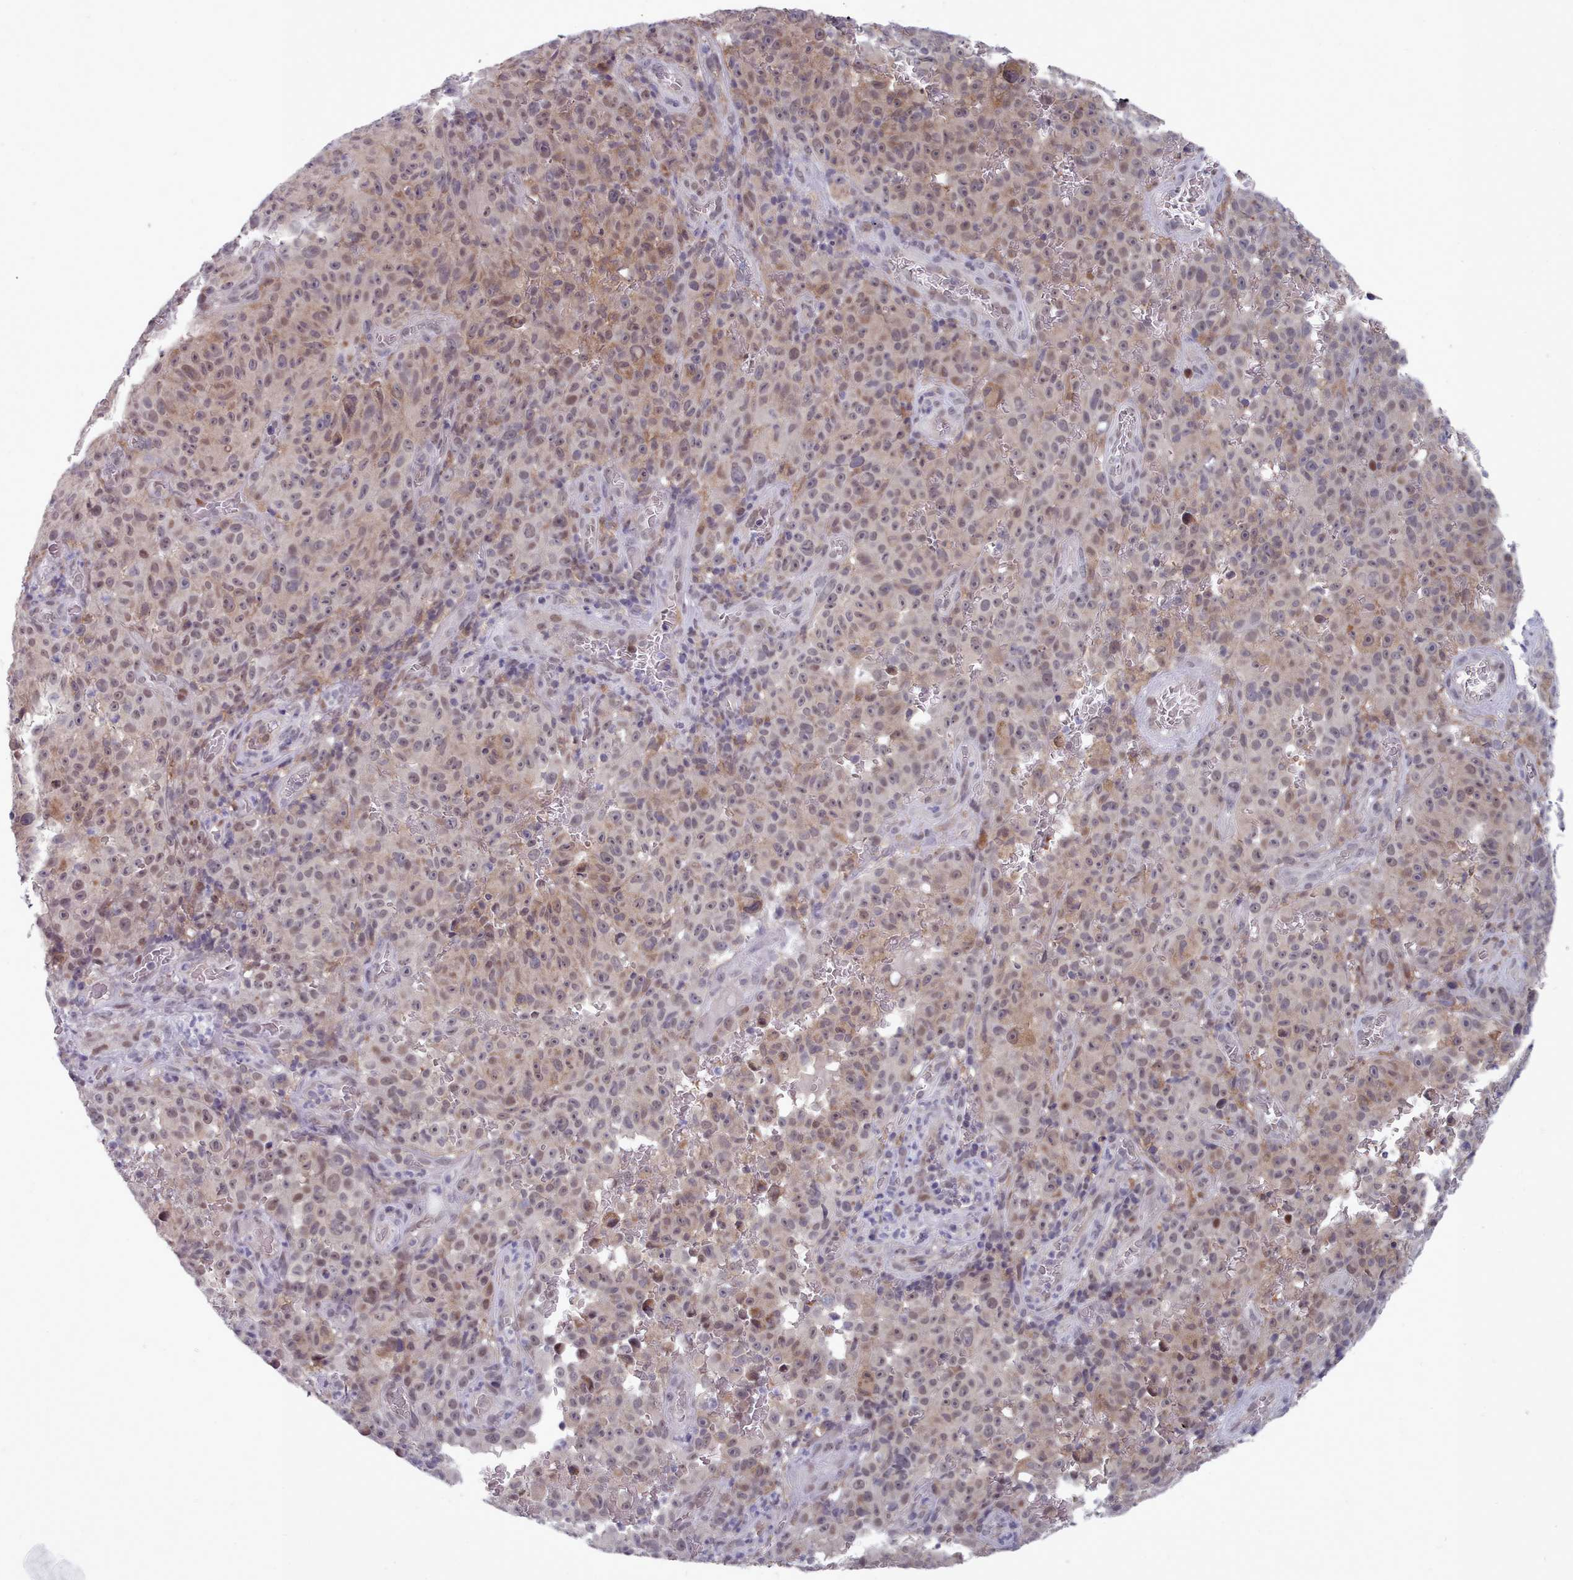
{"staining": {"intensity": "weak", "quantity": ">75%", "location": "nuclear"}, "tissue": "melanoma", "cell_type": "Tumor cells", "image_type": "cancer", "snomed": [{"axis": "morphology", "description": "Malignant melanoma, NOS"}, {"axis": "topography", "description": "Skin"}], "caption": "This micrograph reveals melanoma stained with immunohistochemistry to label a protein in brown. The nuclear of tumor cells show weak positivity for the protein. Nuclei are counter-stained blue.", "gene": "GINS1", "patient": {"sex": "female", "age": 82}}